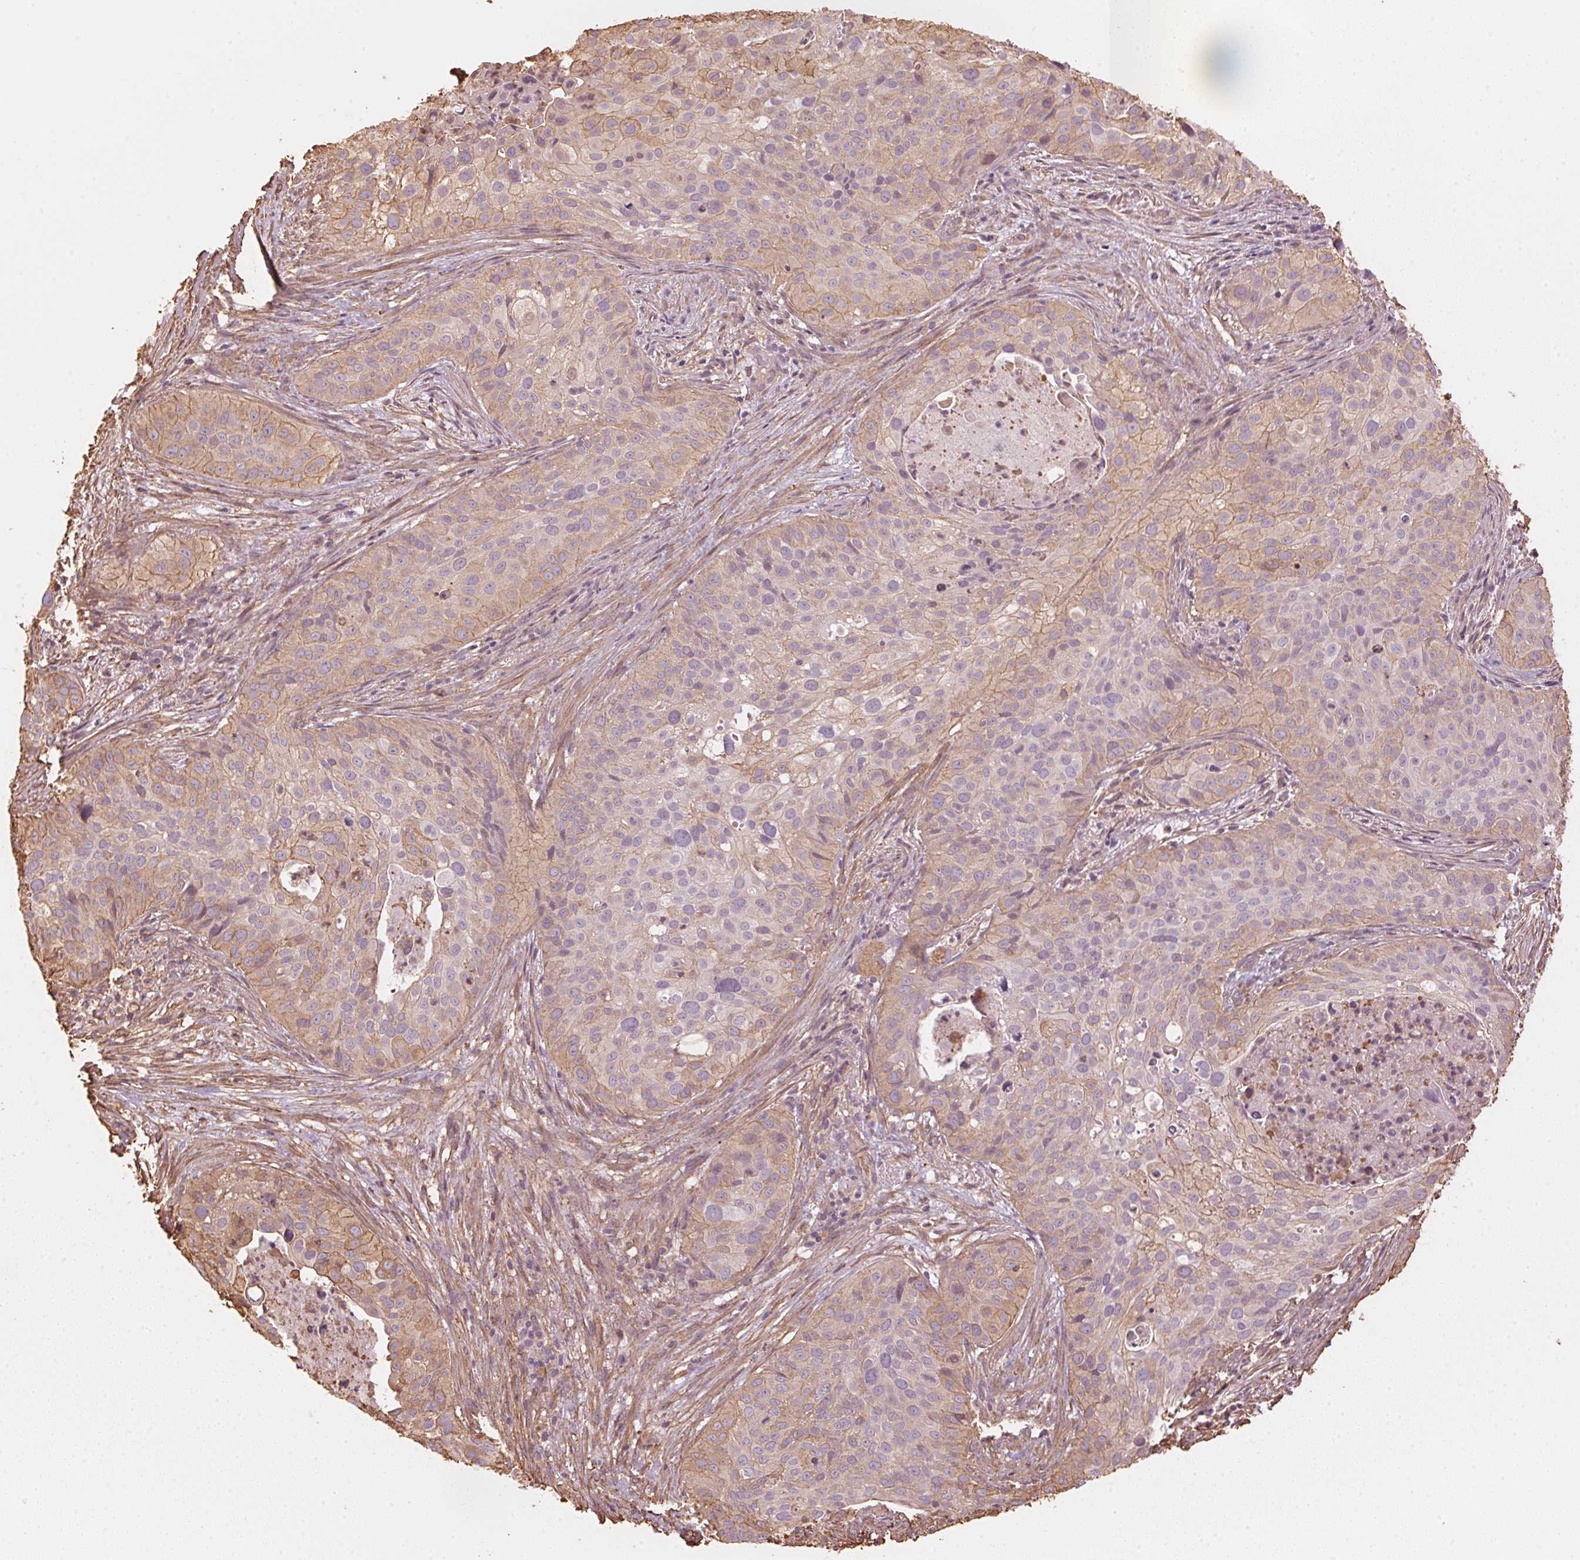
{"staining": {"intensity": "weak", "quantity": "25%-75%", "location": "cytoplasmic/membranous"}, "tissue": "cervical cancer", "cell_type": "Tumor cells", "image_type": "cancer", "snomed": [{"axis": "morphology", "description": "Squamous cell carcinoma, NOS"}, {"axis": "topography", "description": "Cervix"}], "caption": "This image exhibits IHC staining of cervical cancer, with low weak cytoplasmic/membranous expression in approximately 25%-75% of tumor cells.", "gene": "QDPR", "patient": {"sex": "female", "age": 38}}